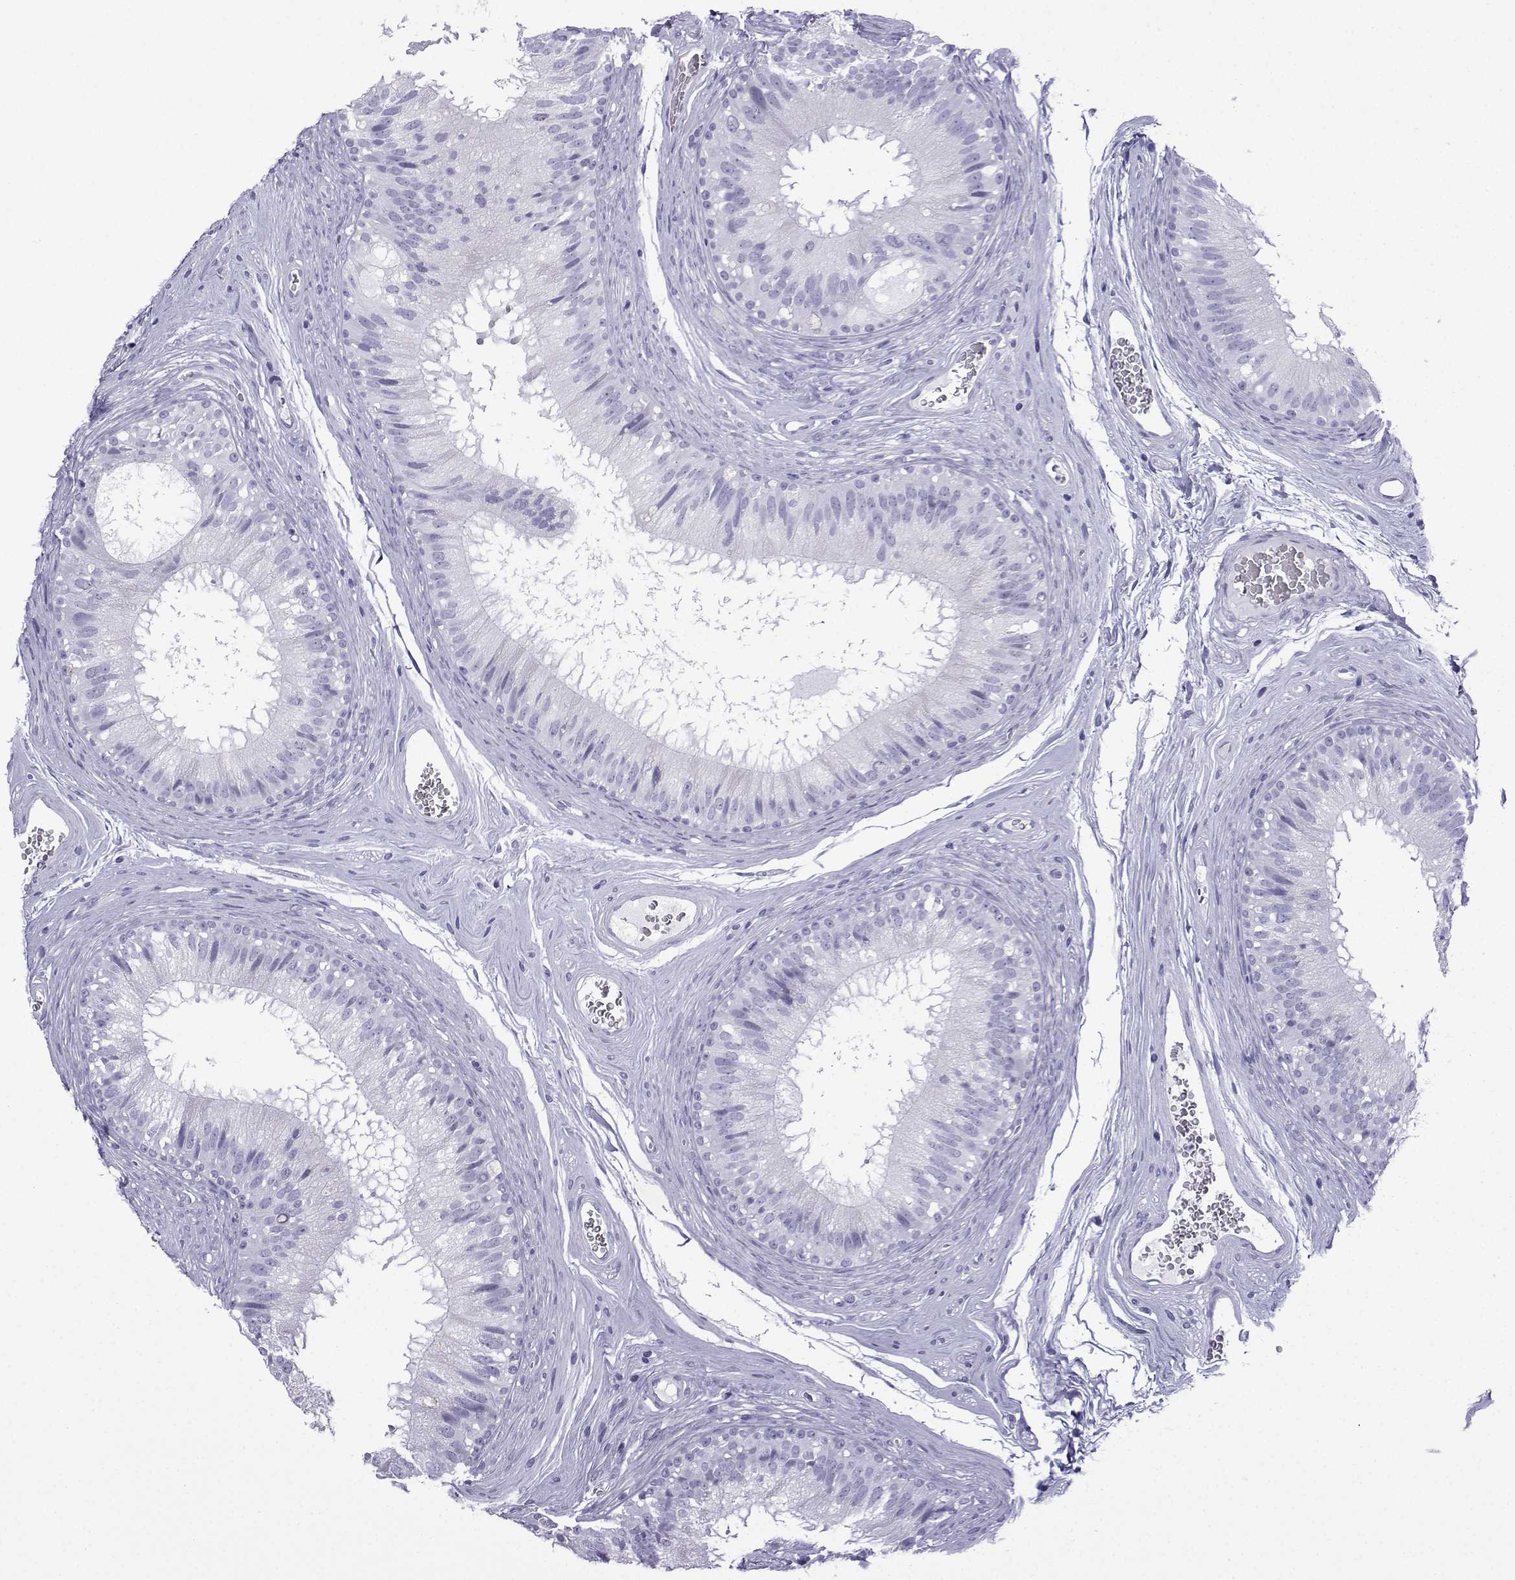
{"staining": {"intensity": "negative", "quantity": "none", "location": "none"}, "tissue": "epididymis", "cell_type": "Glandular cells", "image_type": "normal", "snomed": [{"axis": "morphology", "description": "Normal tissue, NOS"}, {"axis": "topography", "description": "Epididymis"}], "caption": "IHC of unremarkable human epididymis displays no staining in glandular cells. Brightfield microscopy of immunohistochemistry (IHC) stained with DAB (3,3'-diaminobenzidine) (brown) and hematoxylin (blue), captured at high magnification.", "gene": "TRIM46", "patient": {"sex": "male", "age": 37}}